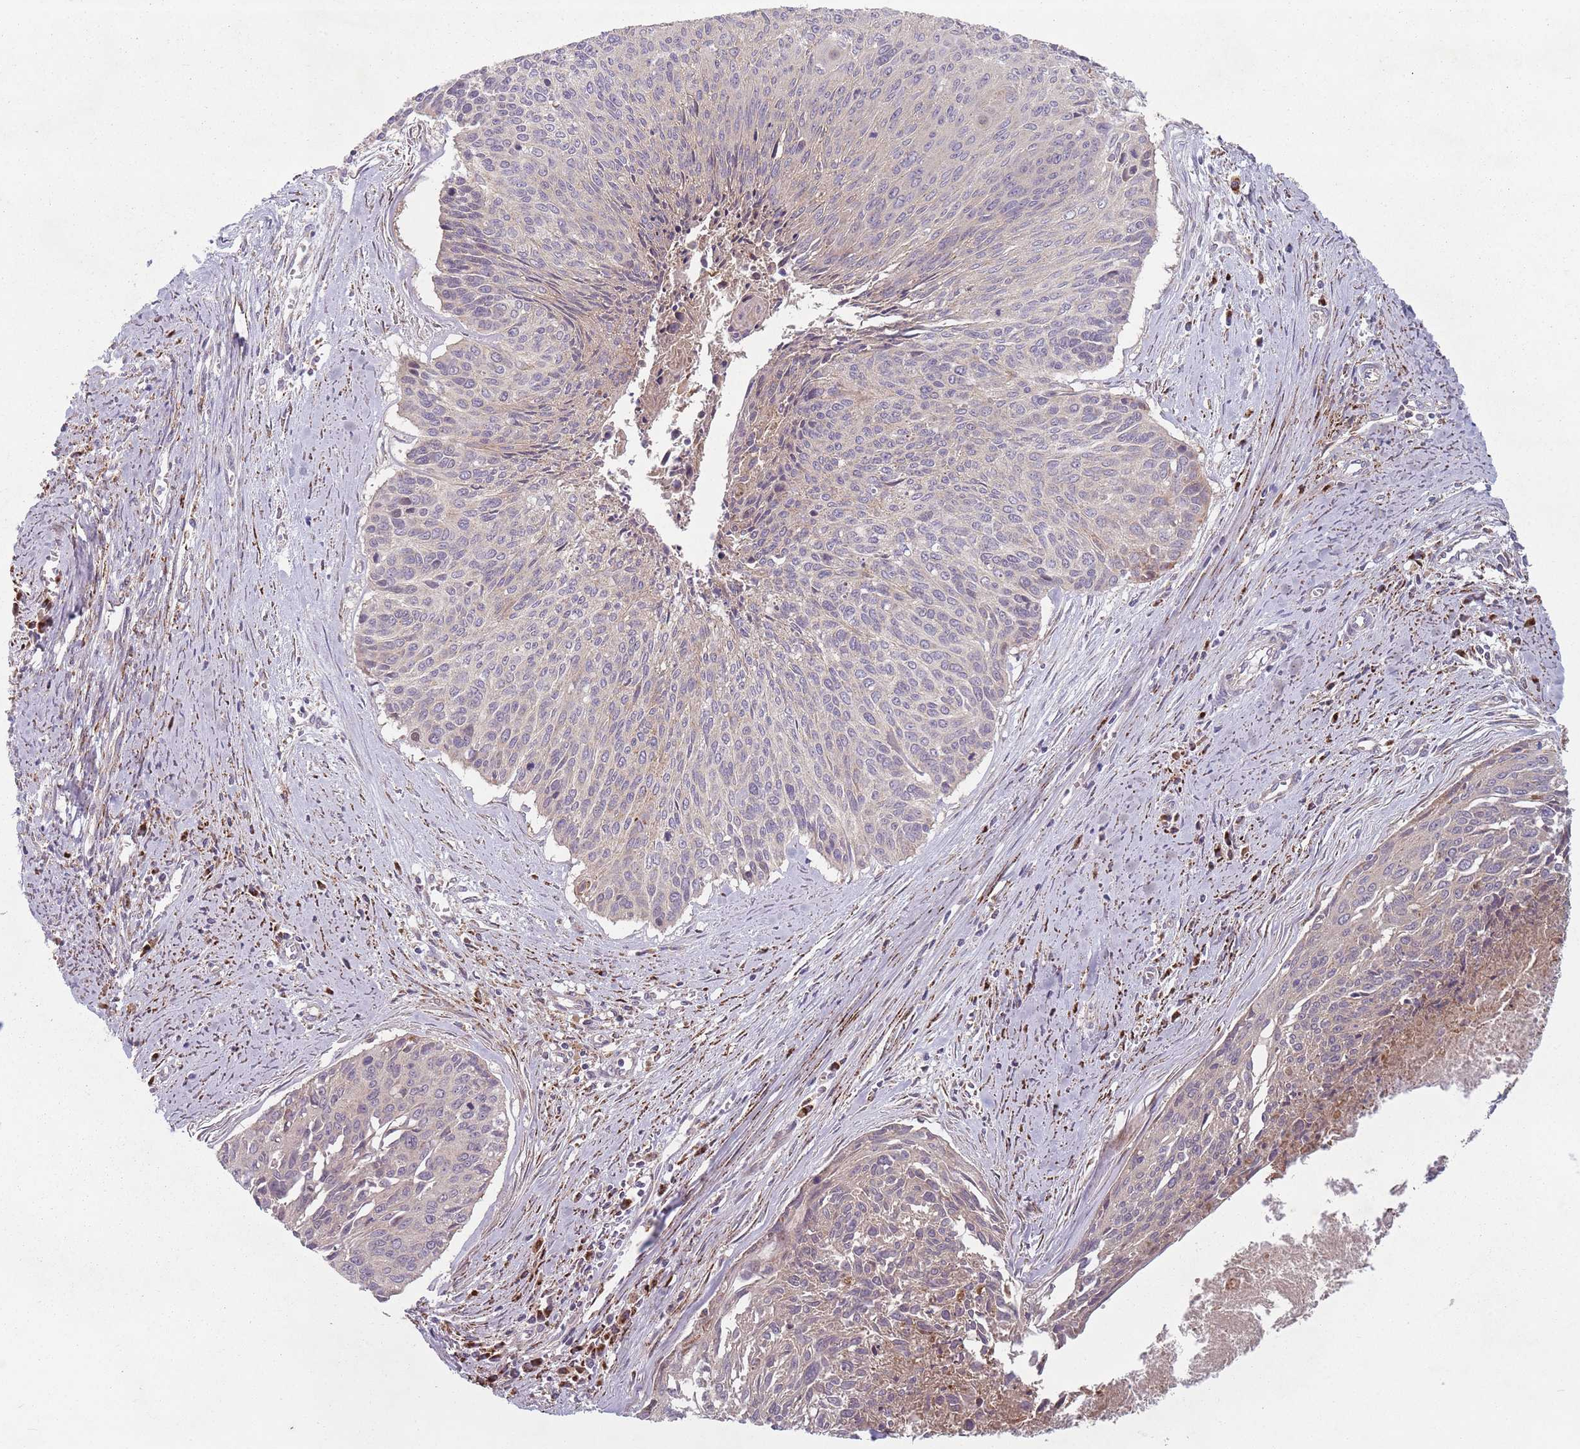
{"staining": {"intensity": "negative", "quantity": "none", "location": "none"}, "tissue": "cervical cancer", "cell_type": "Tumor cells", "image_type": "cancer", "snomed": [{"axis": "morphology", "description": "Squamous cell carcinoma, NOS"}, {"axis": "topography", "description": "Cervix"}], "caption": "Human squamous cell carcinoma (cervical) stained for a protein using IHC shows no positivity in tumor cells.", "gene": "OR10Q1", "patient": {"sex": "female", "age": 55}}